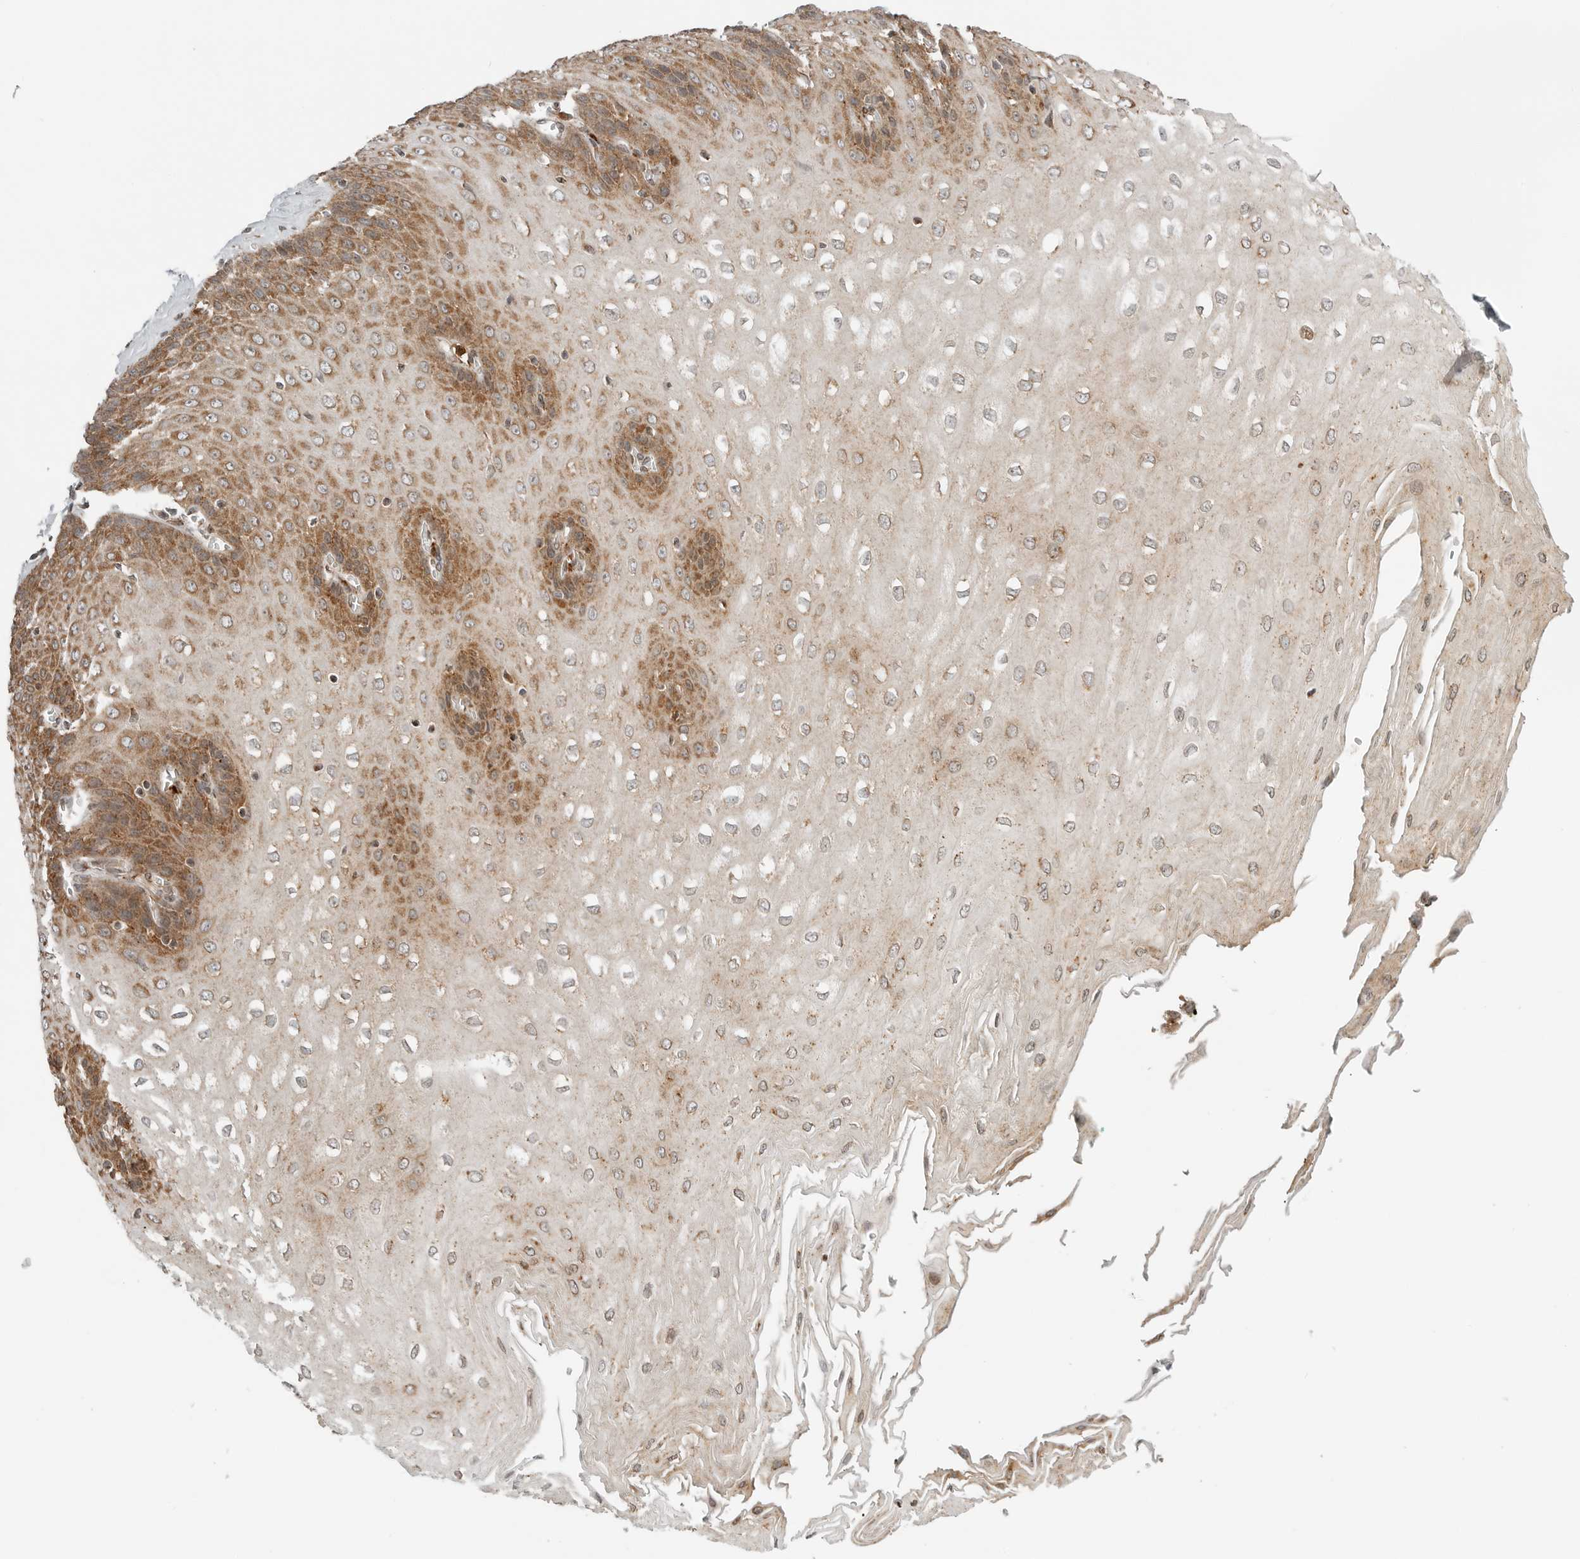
{"staining": {"intensity": "moderate", "quantity": ">75%", "location": "cytoplasmic/membranous"}, "tissue": "esophagus", "cell_type": "Squamous epithelial cells", "image_type": "normal", "snomed": [{"axis": "morphology", "description": "Normal tissue, NOS"}, {"axis": "topography", "description": "Esophagus"}], "caption": "Moderate cytoplasmic/membranous staining for a protein is present in approximately >75% of squamous epithelial cells of benign esophagus using immunohistochemistry.", "gene": "IDUA", "patient": {"sex": "male", "age": 60}}